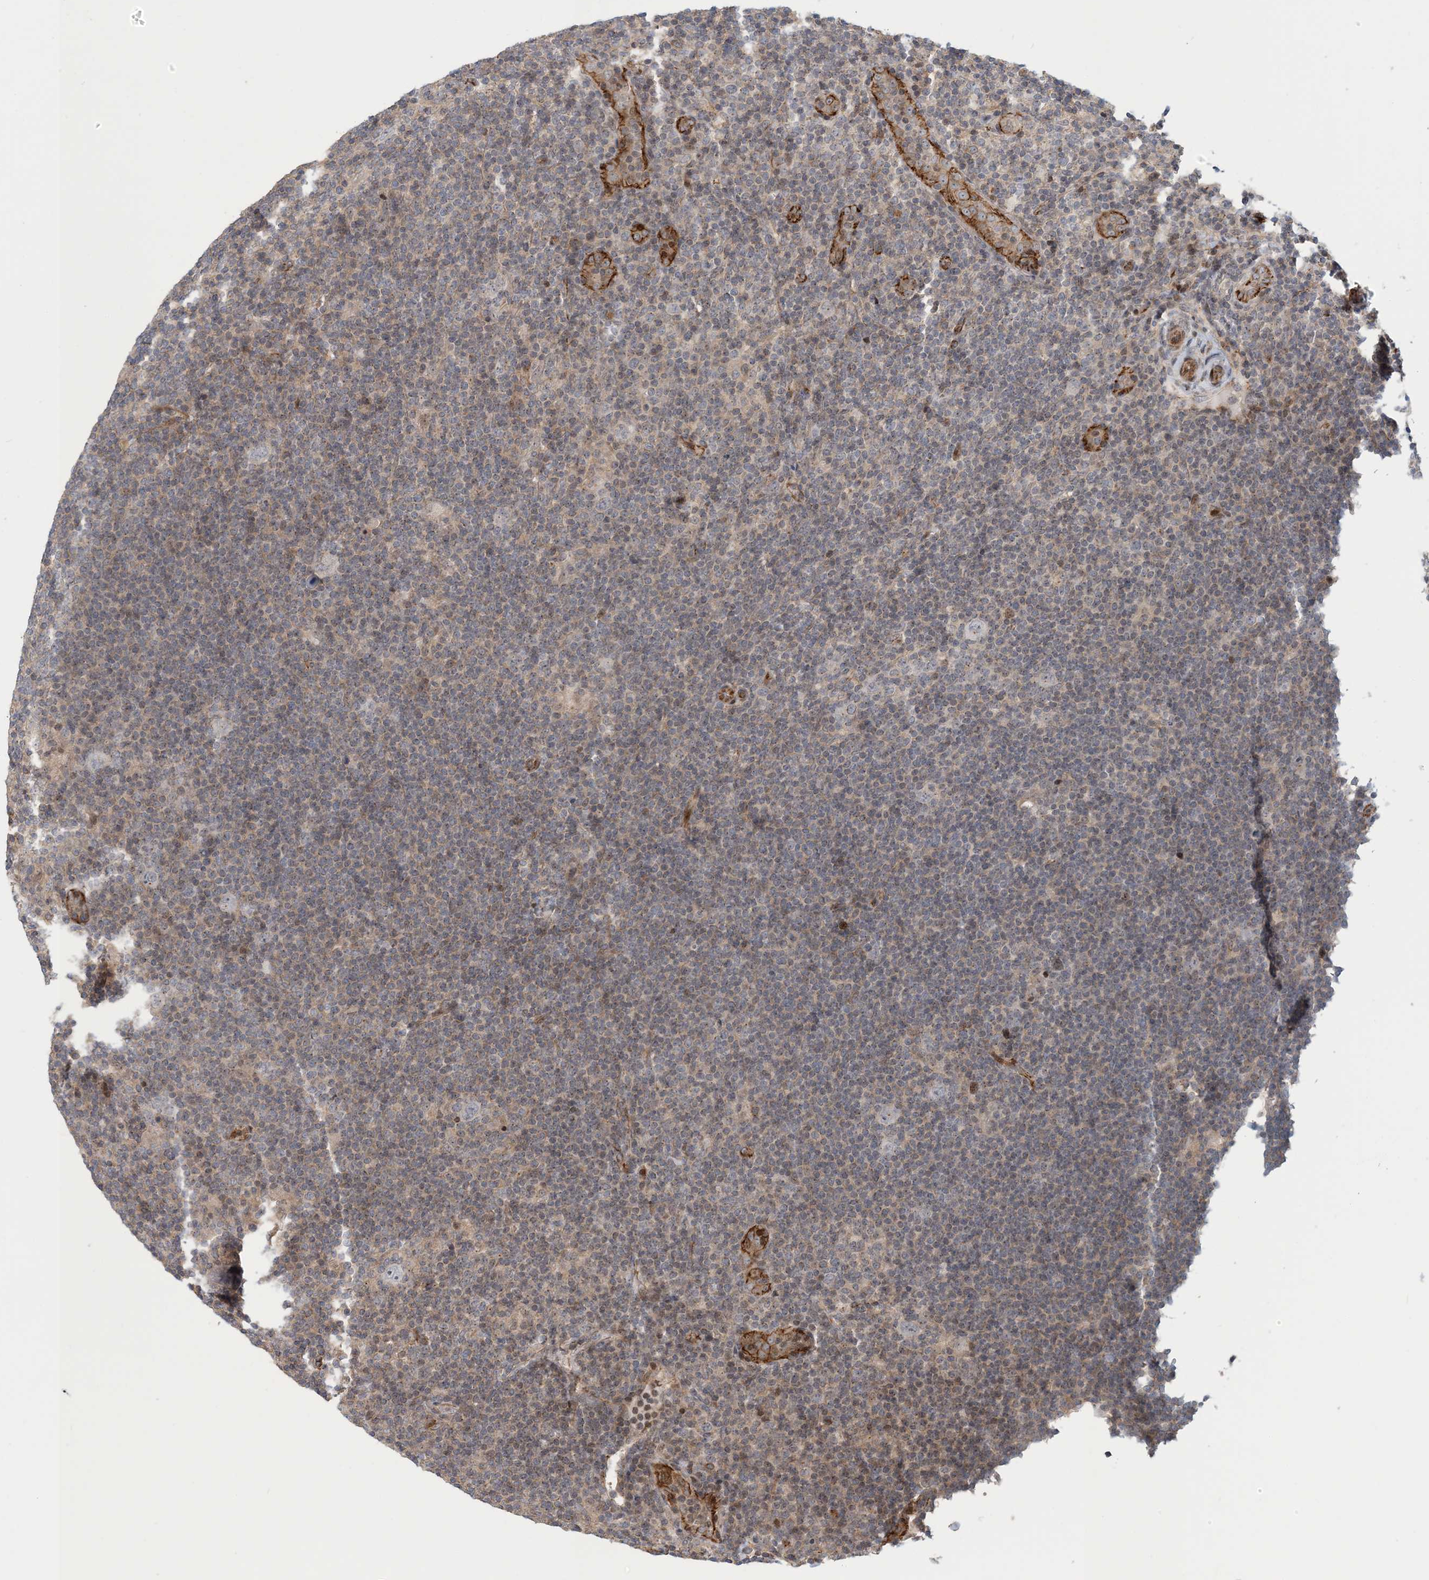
{"staining": {"intensity": "negative", "quantity": "none", "location": "none"}, "tissue": "lymphoma", "cell_type": "Tumor cells", "image_type": "cancer", "snomed": [{"axis": "morphology", "description": "Hodgkin's disease, NOS"}, {"axis": "topography", "description": "Lymph node"}], "caption": "Immunohistochemistry (IHC) histopathology image of lymphoma stained for a protein (brown), which exhibits no positivity in tumor cells. (Stains: DAB (3,3'-diaminobenzidine) IHC with hematoxylin counter stain, Microscopy: brightfield microscopy at high magnification).", "gene": "MAPKBP1", "patient": {"sex": "female", "age": 57}}